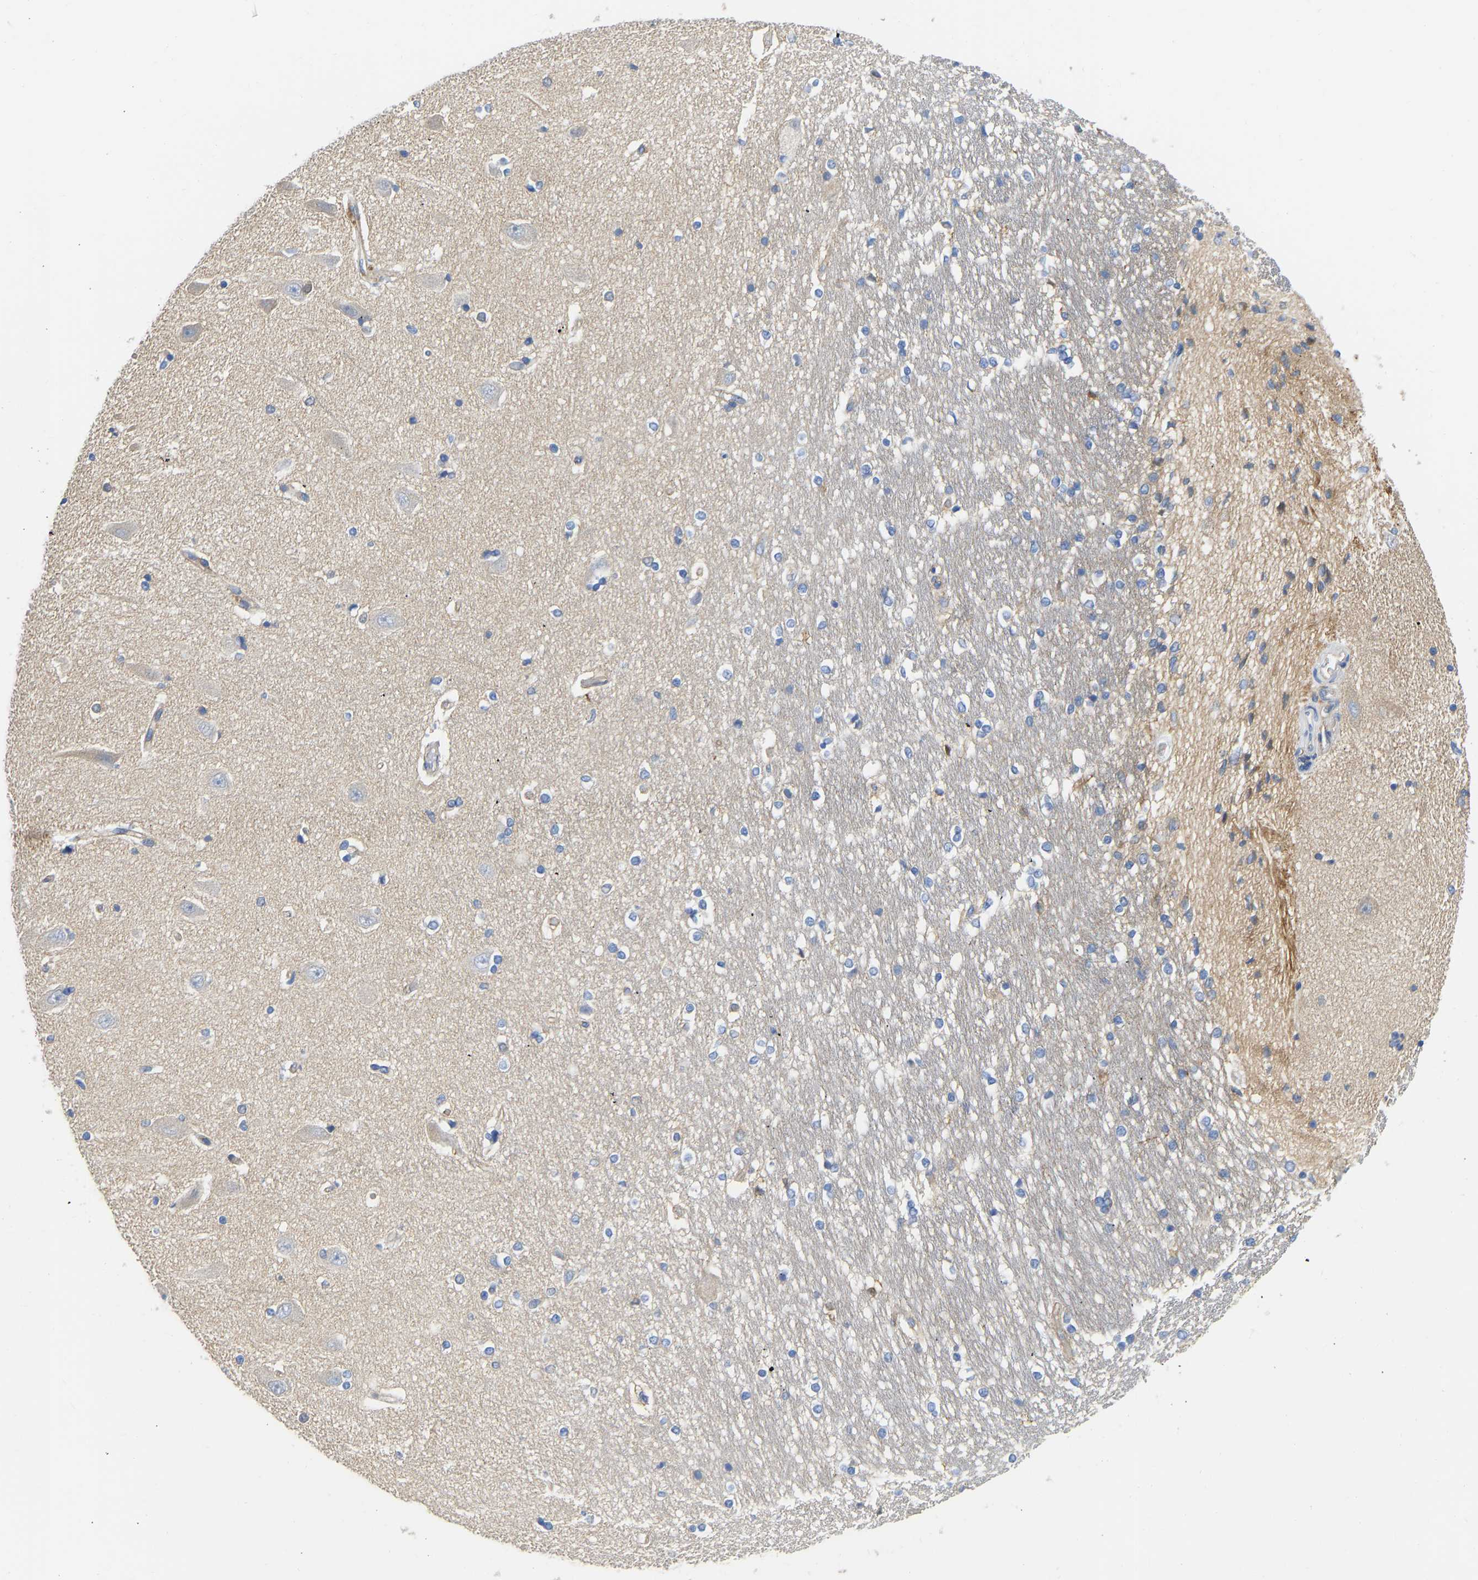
{"staining": {"intensity": "weak", "quantity": "<25%", "location": "cytoplasmic/membranous"}, "tissue": "hippocampus", "cell_type": "Glial cells", "image_type": "normal", "snomed": [{"axis": "morphology", "description": "Normal tissue, NOS"}, {"axis": "topography", "description": "Hippocampus"}], "caption": "This photomicrograph is of normal hippocampus stained with IHC to label a protein in brown with the nuclei are counter-stained blue. There is no positivity in glial cells. (IHC, brightfield microscopy, high magnification).", "gene": "CHAD", "patient": {"sex": "male", "age": 45}}